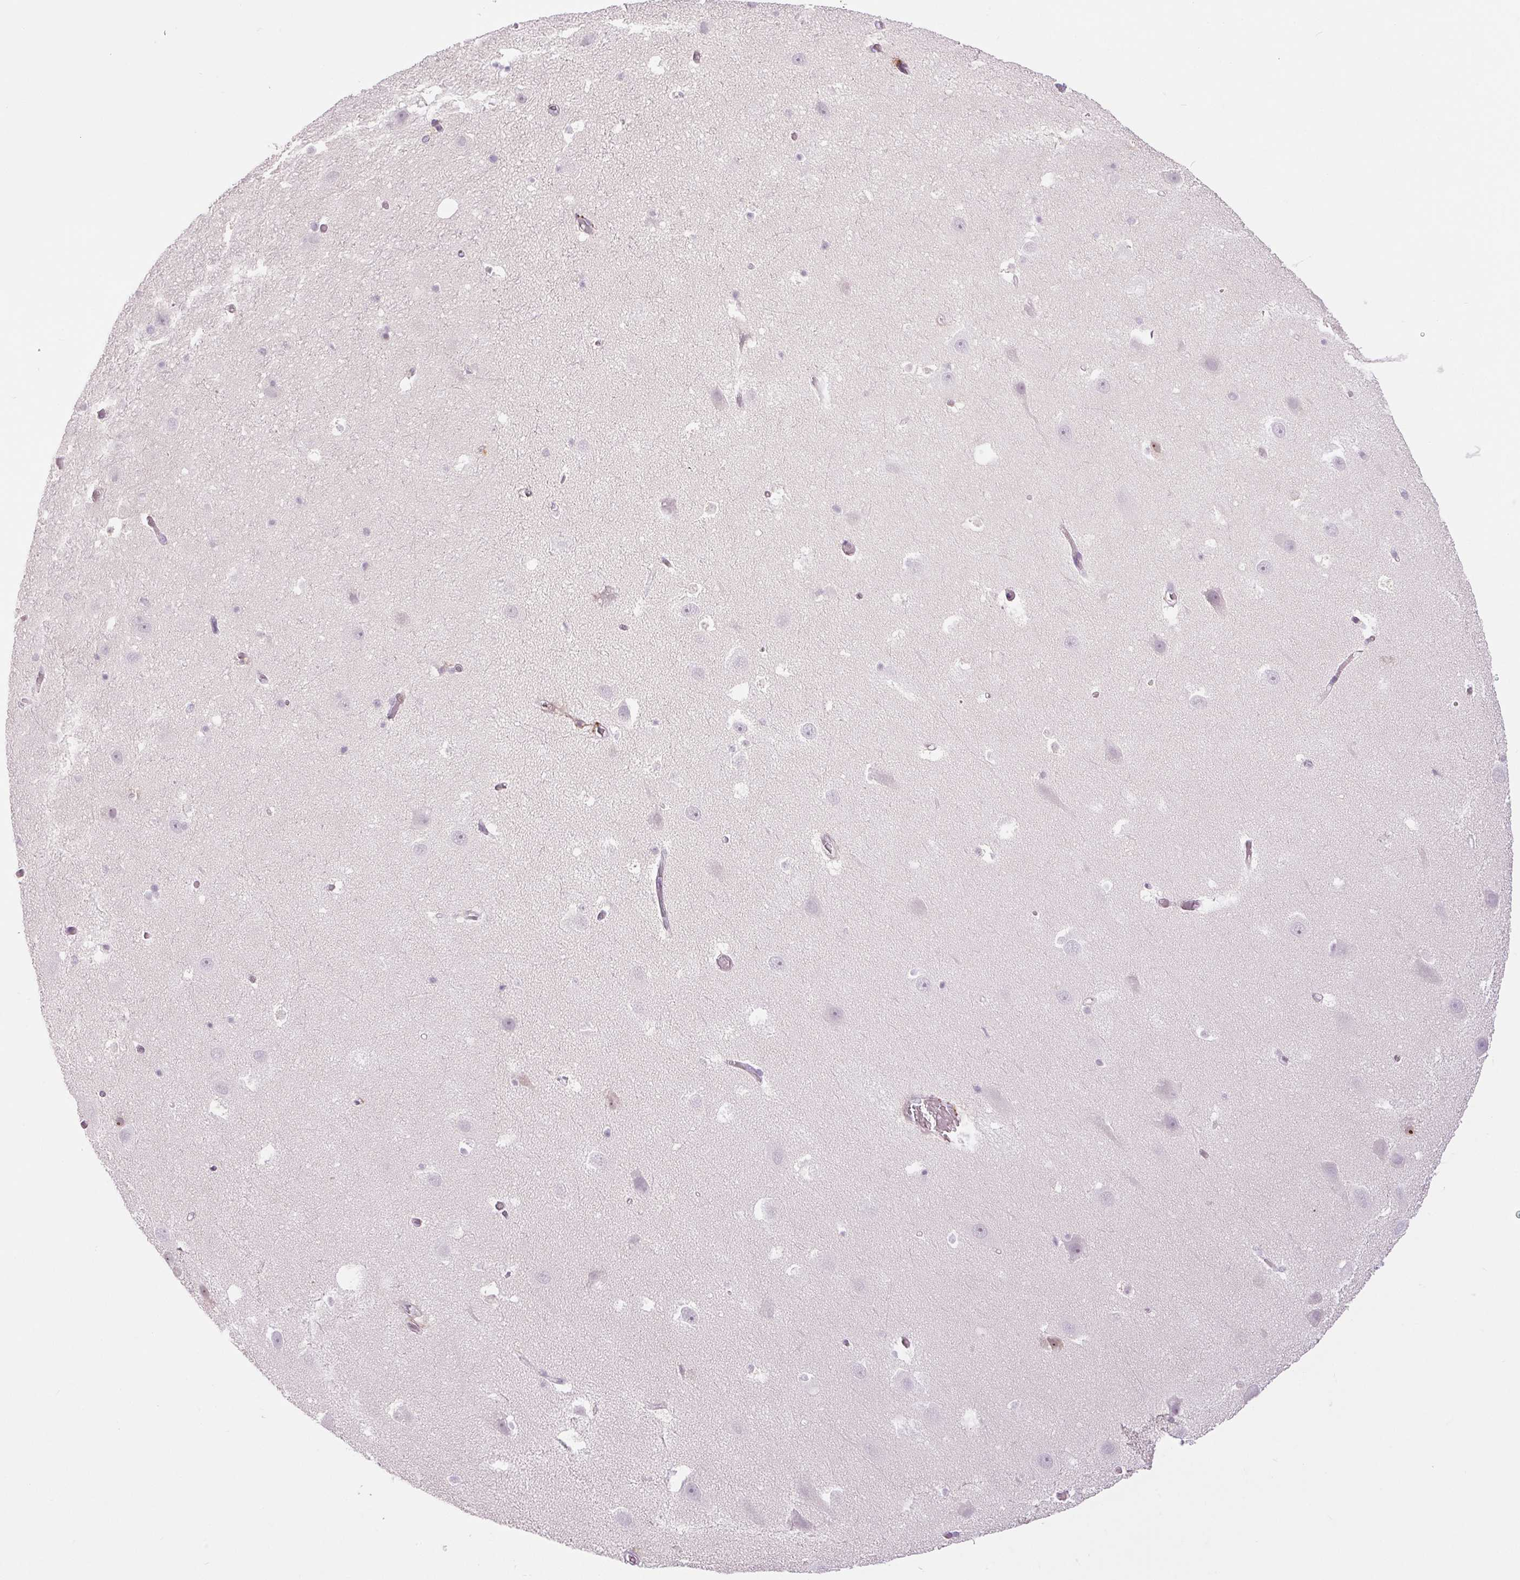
{"staining": {"intensity": "negative", "quantity": "none", "location": "none"}, "tissue": "hippocampus", "cell_type": "Glial cells", "image_type": "normal", "snomed": [{"axis": "morphology", "description": "Normal tissue, NOS"}, {"axis": "topography", "description": "Hippocampus"}], "caption": "The micrograph displays no staining of glial cells in unremarkable hippocampus.", "gene": "SMIM6", "patient": {"sex": "male", "age": 26}}